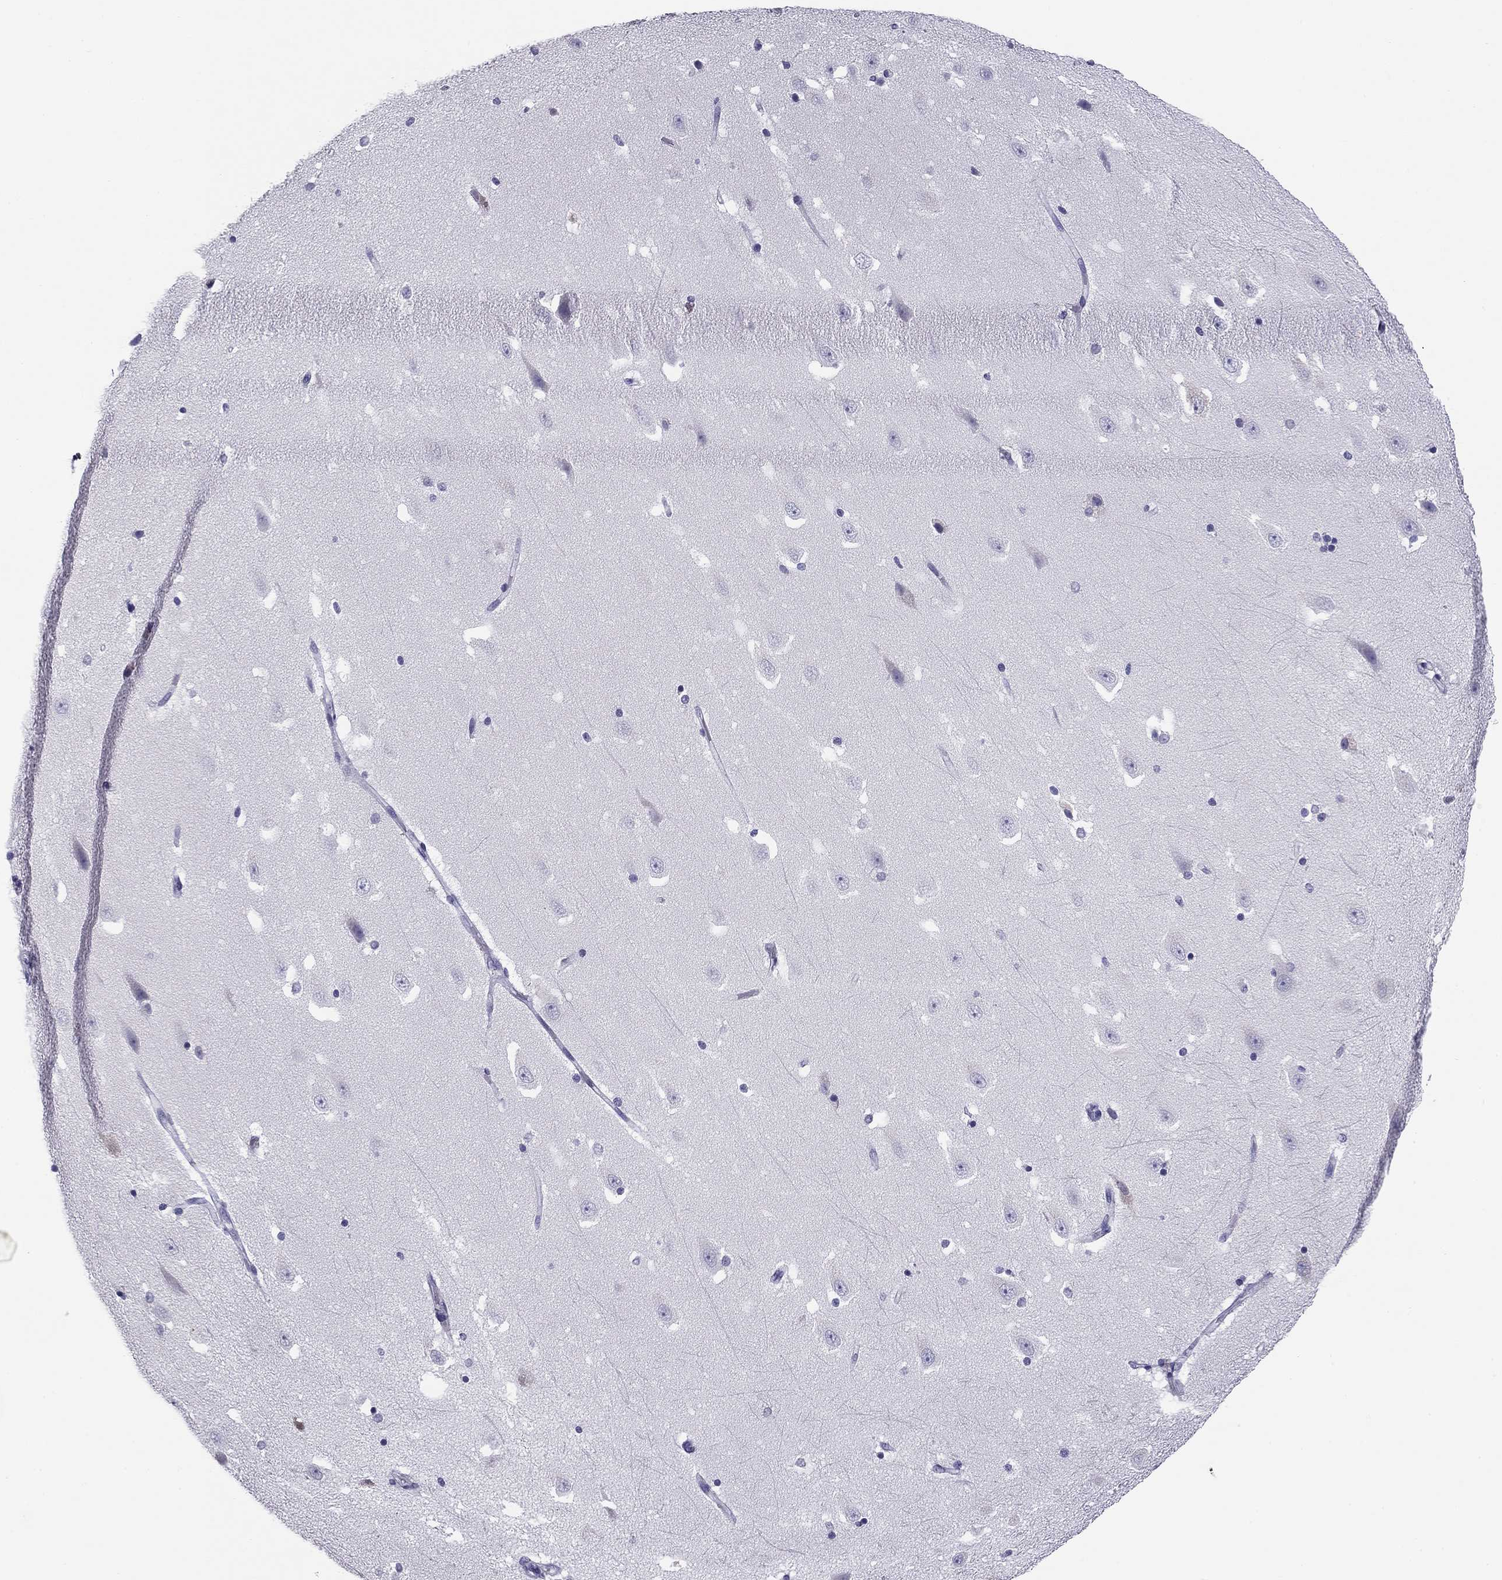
{"staining": {"intensity": "negative", "quantity": "none", "location": "none"}, "tissue": "hippocampus", "cell_type": "Glial cells", "image_type": "normal", "snomed": [{"axis": "morphology", "description": "Normal tissue, NOS"}, {"axis": "topography", "description": "Hippocampus"}], "caption": "An immunohistochemistry image of normal hippocampus is shown. There is no staining in glial cells of hippocampus. Nuclei are stained in blue.", "gene": "TMED3", "patient": {"sex": "male", "age": 49}}